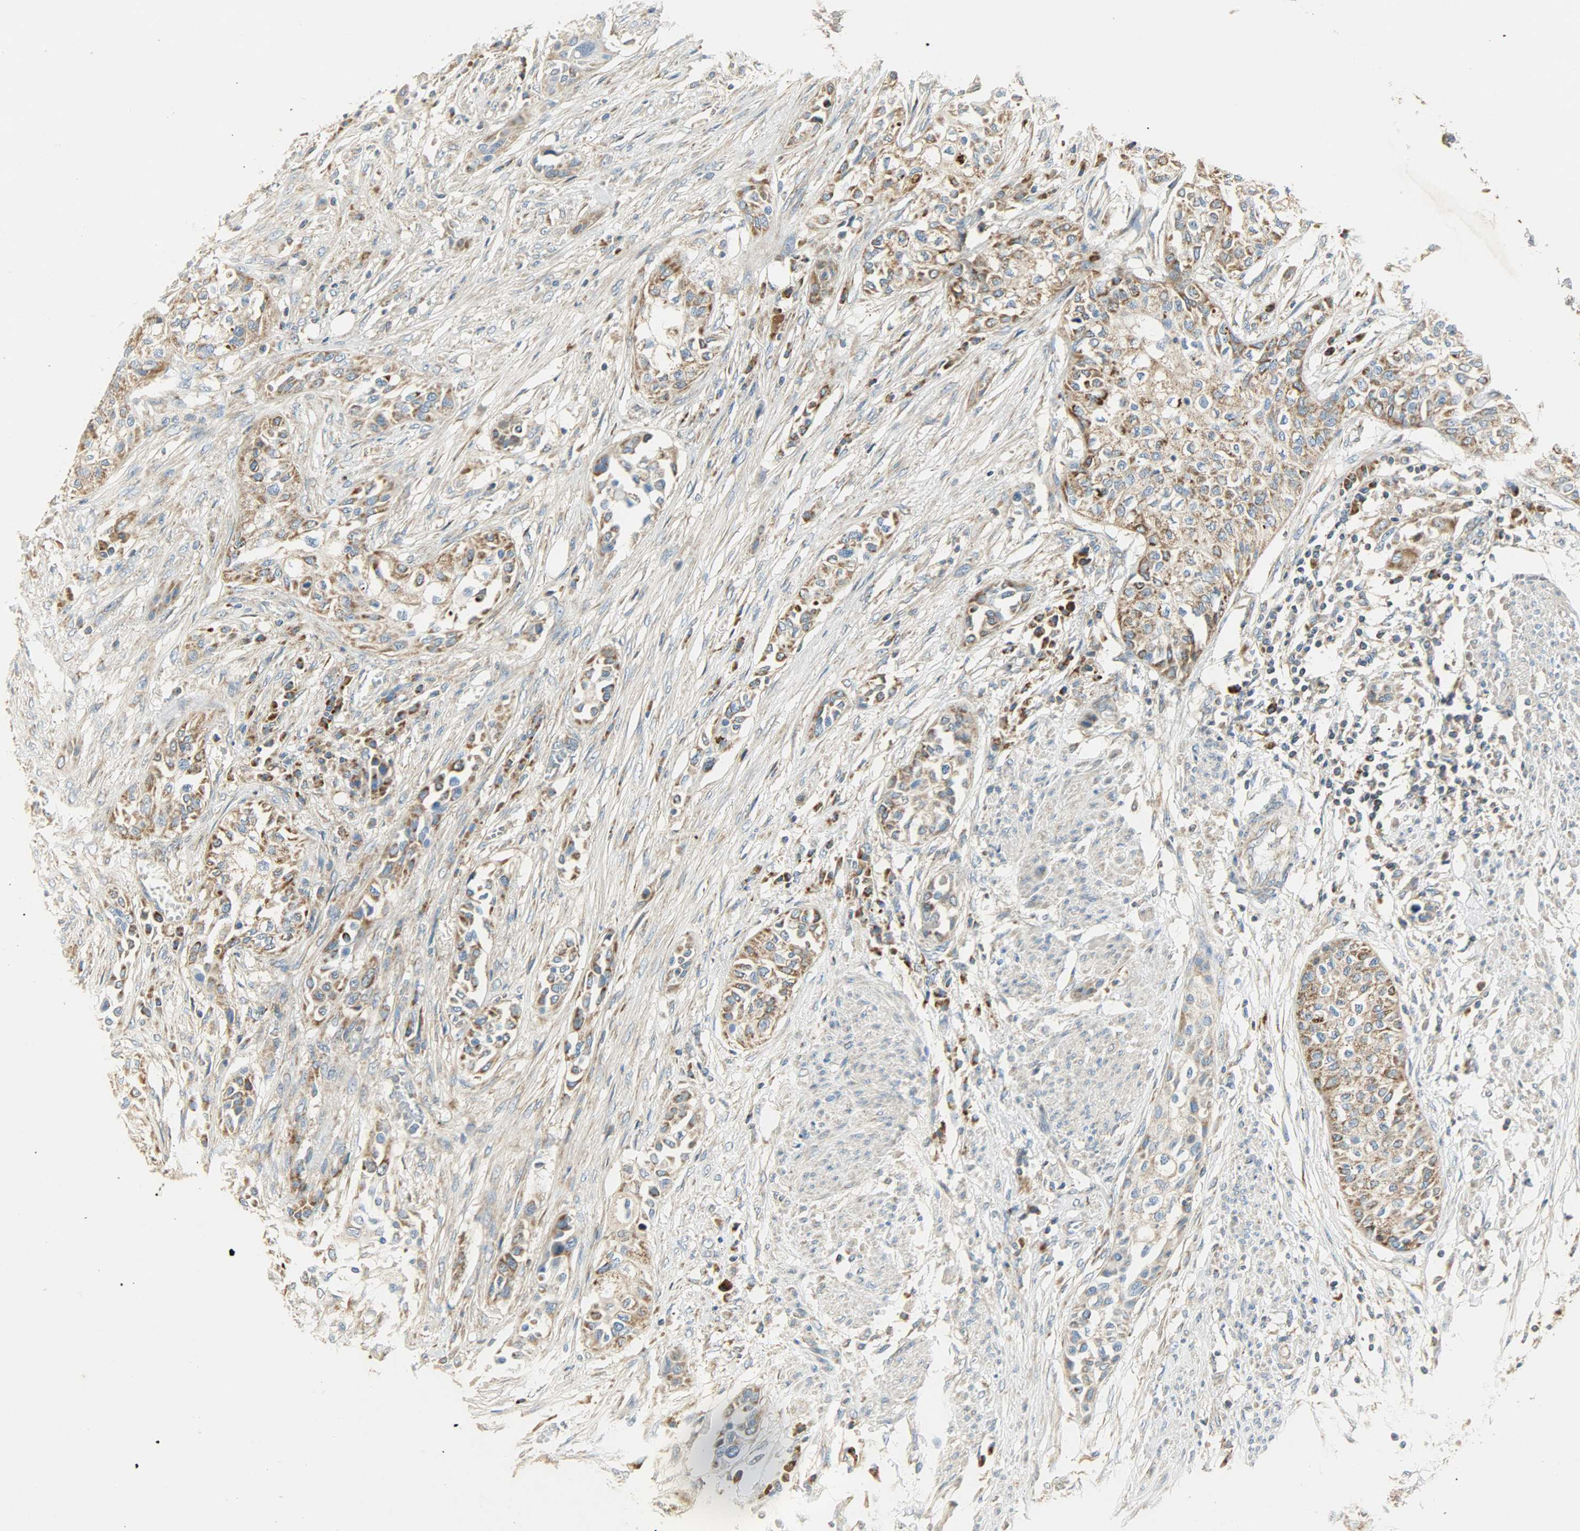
{"staining": {"intensity": "moderate", "quantity": ">75%", "location": "cytoplasmic/membranous"}, "tissue": "urothelial cancer", "cell_type": "Tumor cells", "image_type": "cancer", "snomed": [{"axis": "morphology", "description": "Urothelial carcinoma, High grade"}, {"axis": "topography", "description": "Urinary bladder"}], "caption": "Urothelial cancer stained for a protein (brown) reveals moderate cytoplasmic/membranous positive positivity in approximately >75% of tumor cells.", "gene": "NNT", "patient": {"sex": "male", "age": 74}}